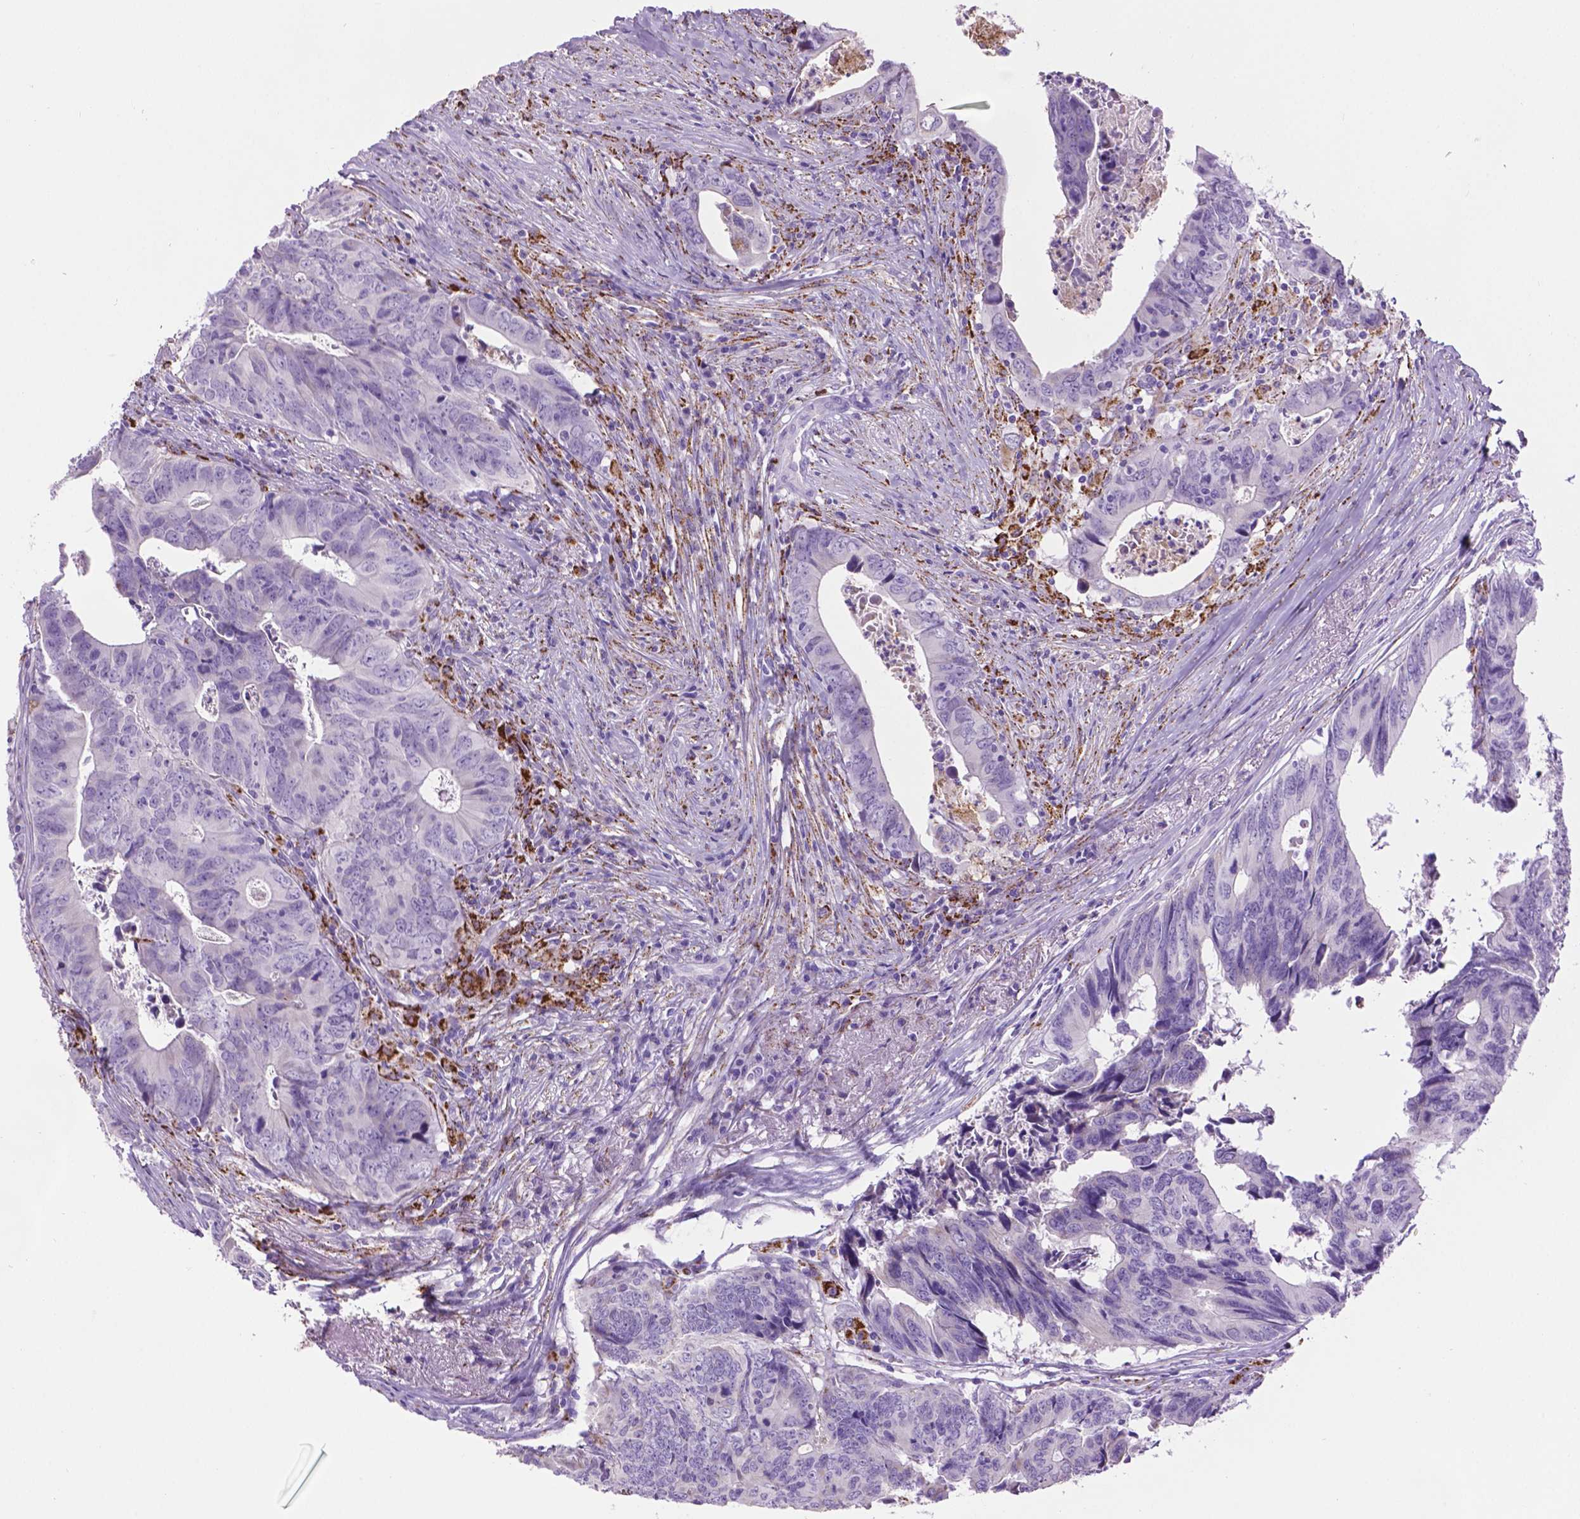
{"staining": {"intensity": "negative", "quantity": "none", "location": "none"}, "tissue": "colorectal cancer", "cell_type": "Tumor cells", "image_type": "cancer", "snomed": [{"axis": "morphology", "description": "Adenocarcinoma, NOS"}, {"axis": "topography", "description": "Colon"}], "caption": "A photomicrograph of colorectal cancer (adenocarcinoma) stained for a protein demonstrates no brown staining in tumor cells. (IHC, brightfield microscopy, high magnification).", "gene": "TMEM132E", "patient": {"sex": "female", "age": 82}}